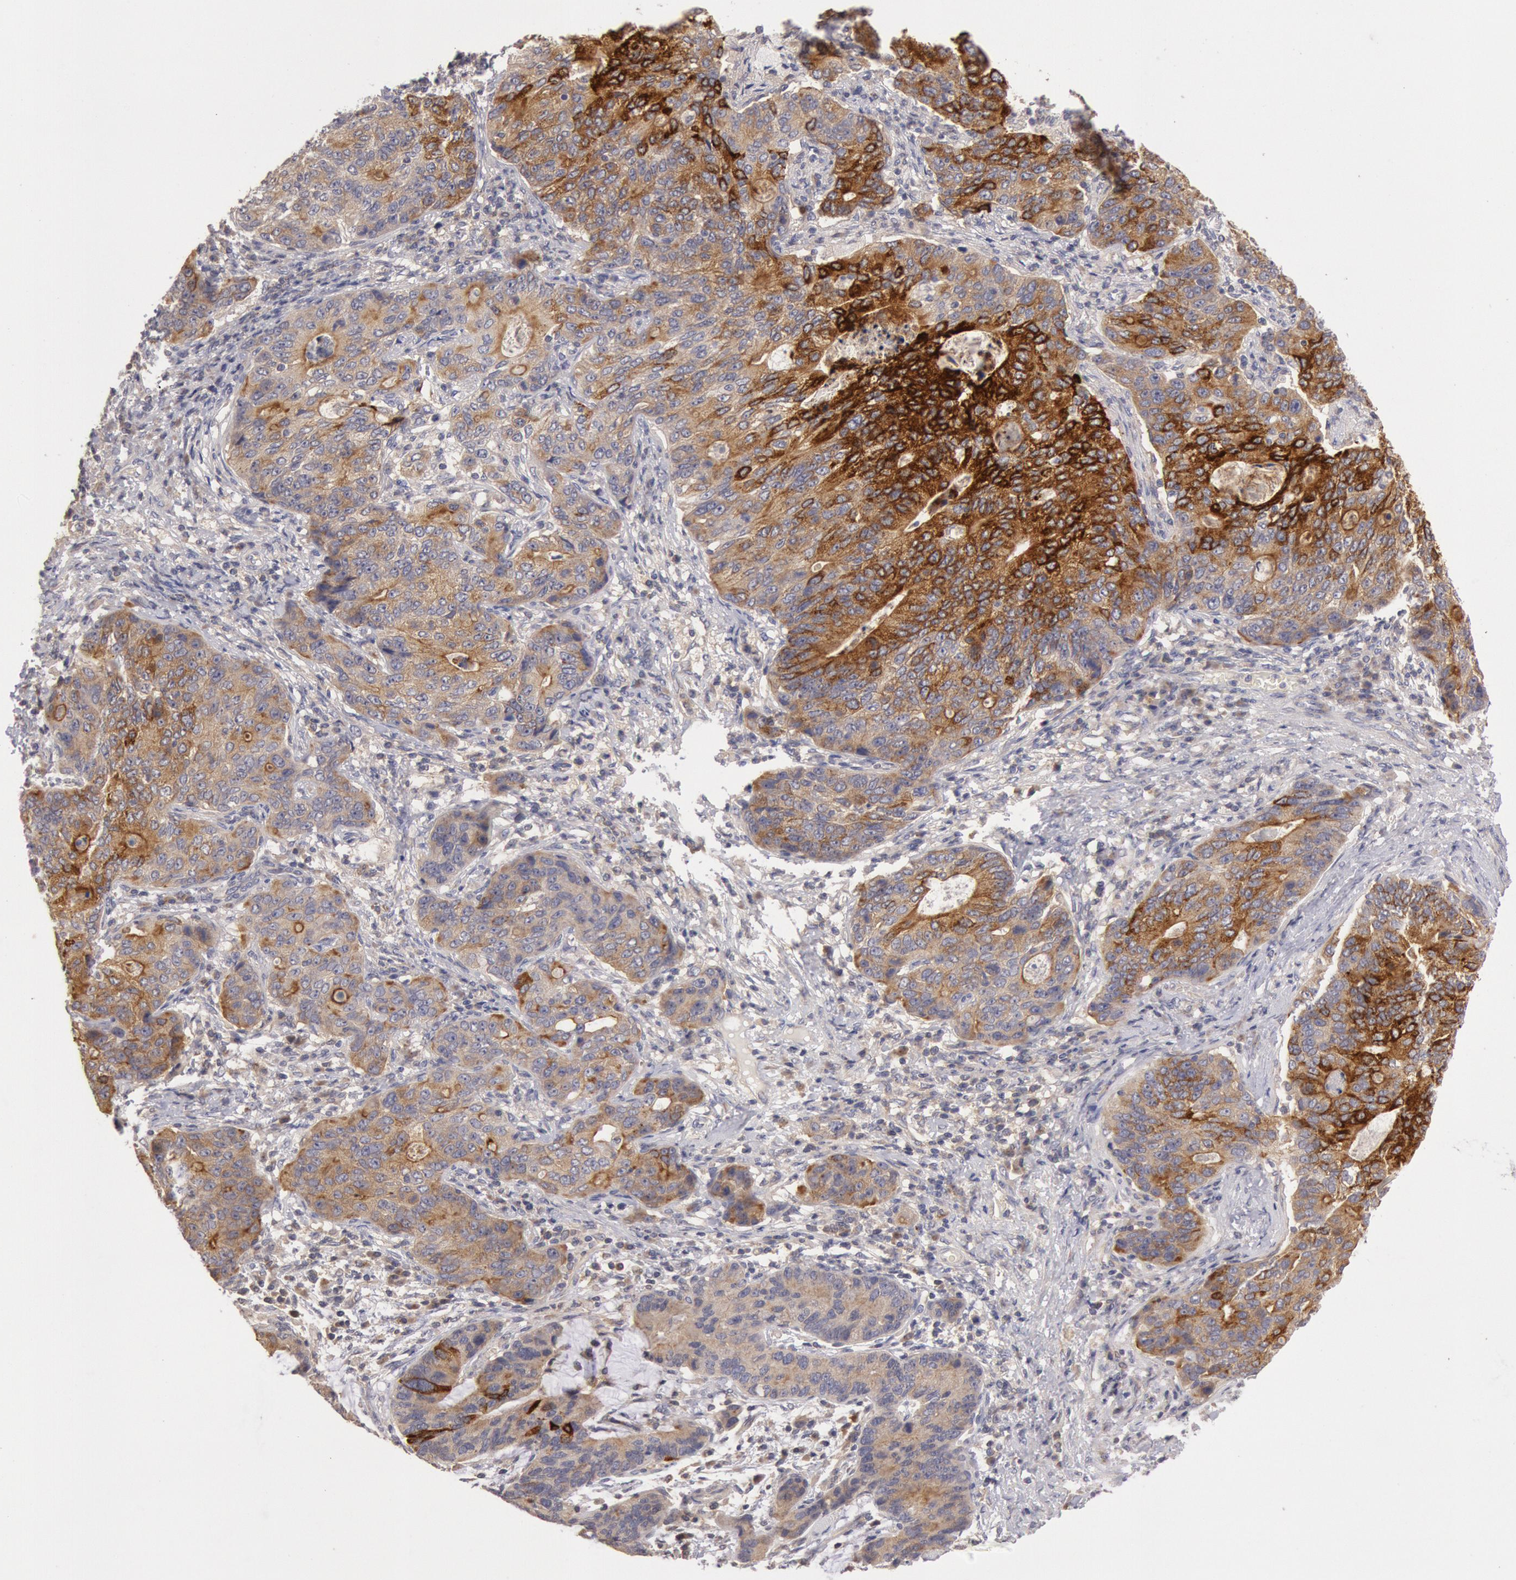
{"staining": {"intensity": "moderate", "quantity": ">75%", "location": "cytoplasmic/membranous"}, "tissue": "stomach cancer", "cell_type": "Tumor cells", "image_type": "cancer", "snomed": [{"axis": "morphology", "description": "Adenocarcinoma, NOS"}, {"axis": "topography", "description": "Esophagus"}, {"axis": "topography", "description": "Stomach"}], "caption": "Immunohistochemistry (IHC) of stomach adenocarcinoma displays medium levels of moderate cytoplasmic/membranous staining in approximately >75% of tumor cells.", "gene": "PLA2G6", "patient": {"sex": "male", "age": 74}}